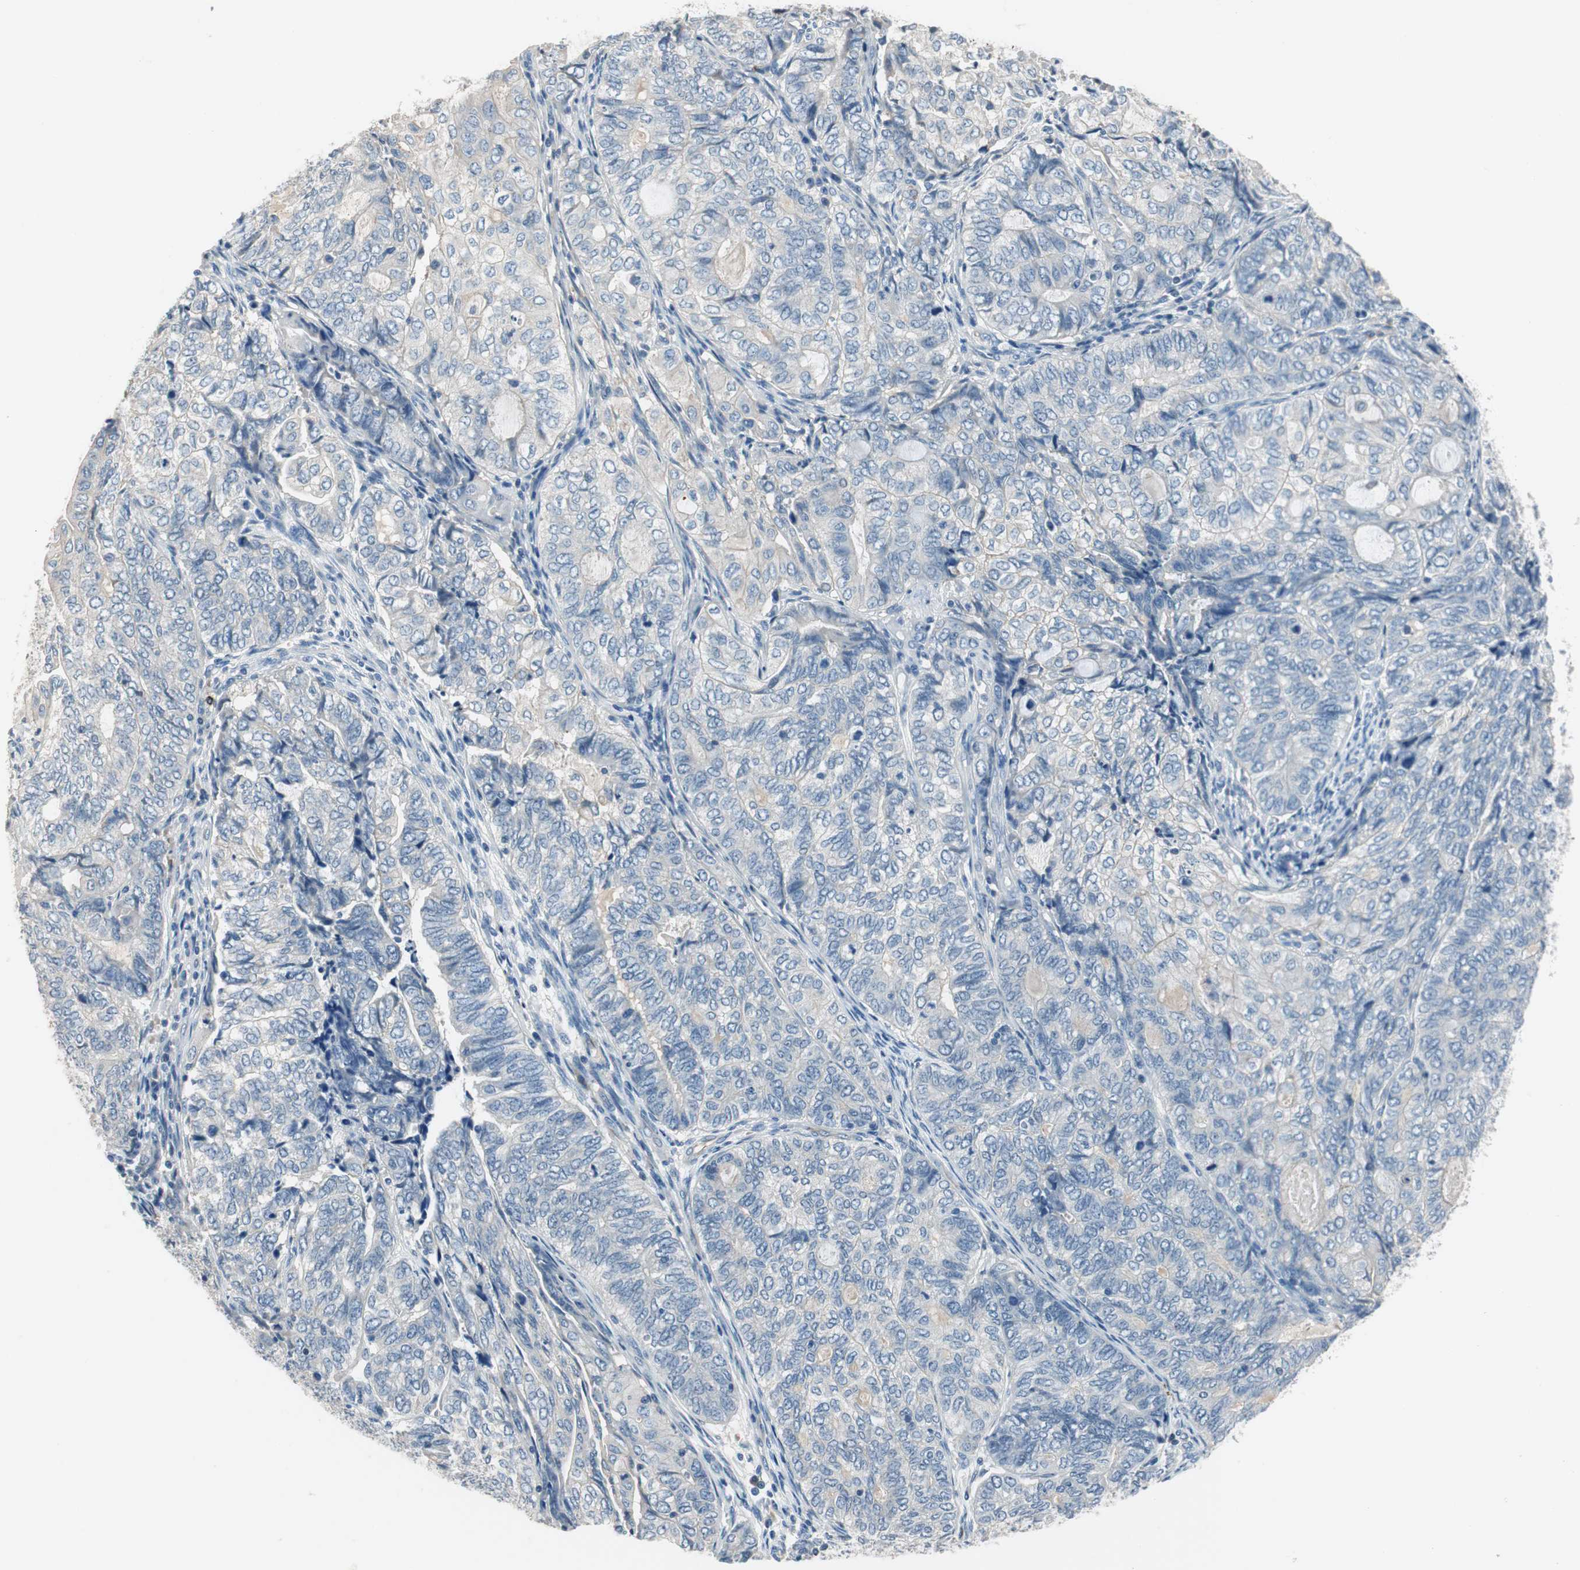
{"staining": {"intensity": "negative", "quantity": "none", "location": "none"}, "tissue": "endometrial cancer", "cell_type": "Tumor cells", "image_type": "cancer", "snomed": [{"axis": "morphology", "description": "Adenocarcinoma, NOS"}, {"axis": "topography", "description": "Uterus"}, {"axis": "topography", "description": "Endometrium"}], "caption": "This is a micrograph of immunohistochemistry (IHC) staining of adenocarcinoma (endometrial), which shows no staining in tumor cells.", "gene": "CPA3", "patient": {"sex": "female", "age": 70}}